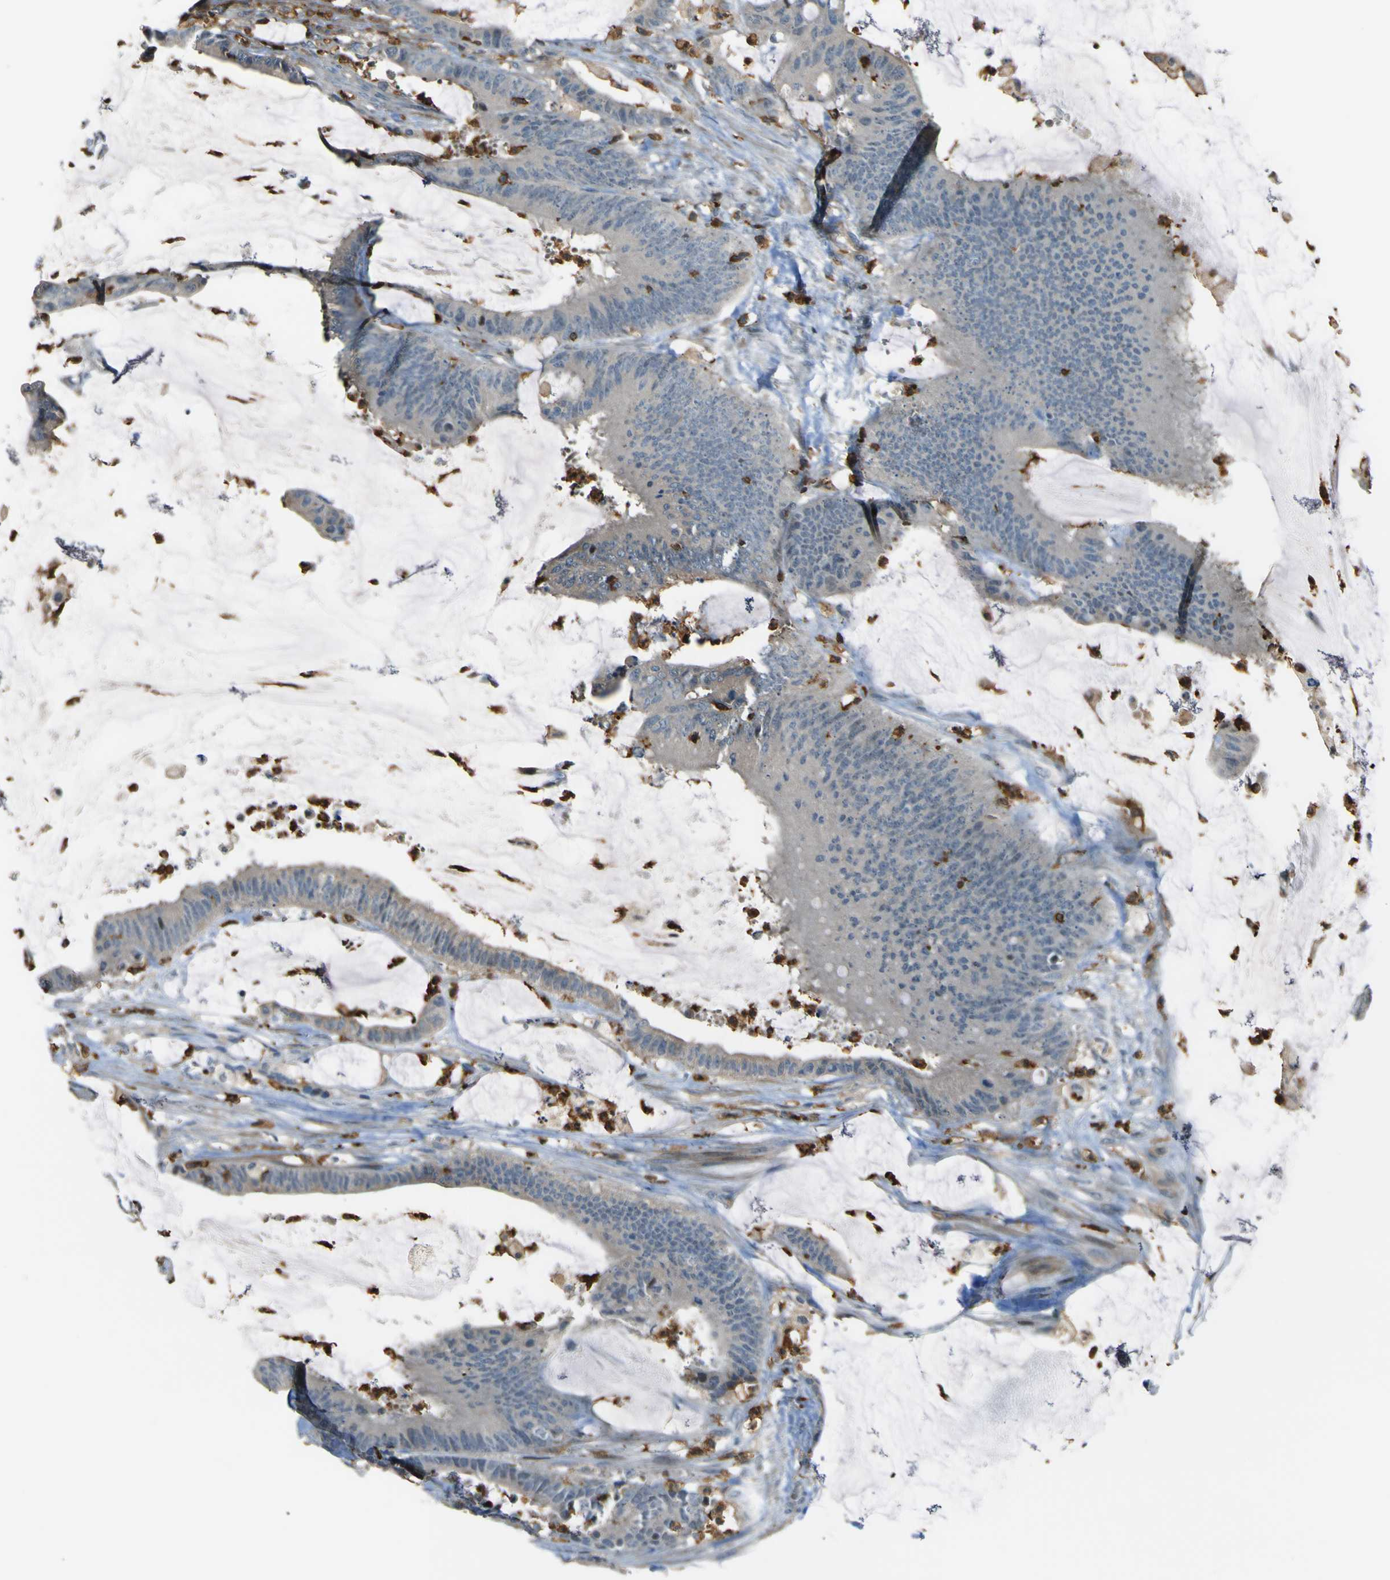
{"staining": {"intensity": "weak", "quantity": "<25%", "location": "cytoplasmic/membranous"}, "tissue": "colorectal cancer", "cell_type": "Tumor cells", "image_type": "cancer", "snomed": [{"axis": "morphology", "description": "Adenocarcinoma, NOS"}, {"axis": "topography", "description": "Rectum"}], "caption": "Colorectal adenocarcinoma was stained to show a protein in brown. There is no significant positivity in tumor cells.", "gene": "PCDHB5", "patient": {"sex": "female", "age": 66}}